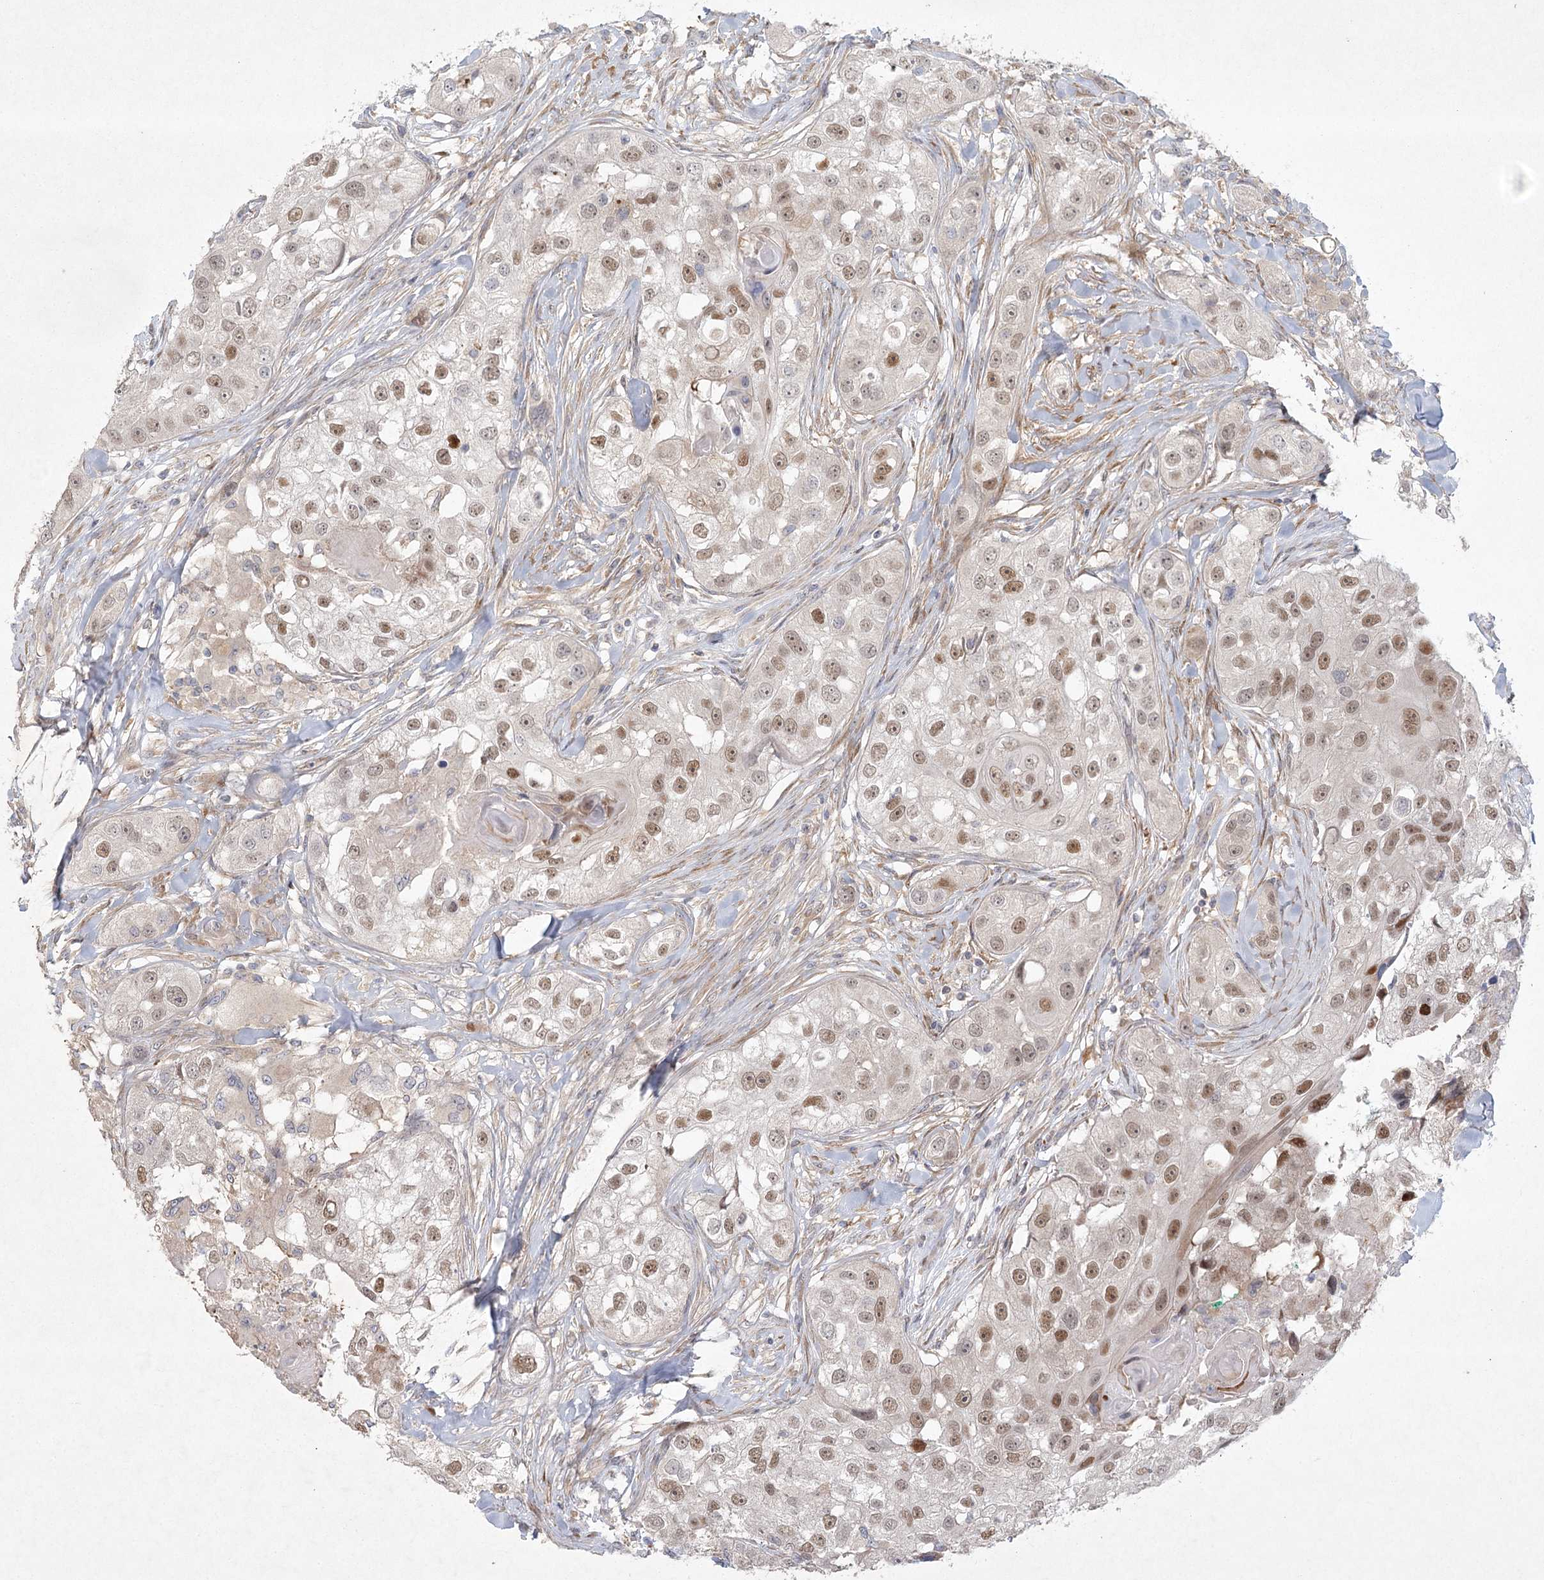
{"staining": {"intensity": "moderate", "quantity": ">75%", "location": "nuclear"}, "tissue": "head and neck cancer", "cell_type": "Tumor cells", "image_type": "cancer", "snomed": [{"axis": "morphology", "description": "Normal tissue, NOS"}, {"axis": "morphology", "description": "Squamous cell carcinoma, NOS"}, {"axis": "topography", "description": "Skeletal muscle"}, {"axis": "topography", "description": "Head-Neck"}], "caption": "Immunohistochemical staining of human head and neck squamous cell carcinoma reveals medium levels of moderate nuclear staining in about >75% of tumor cells.", "gene": "FAM110C", "patient": {"sex": "male", "age": 51}}